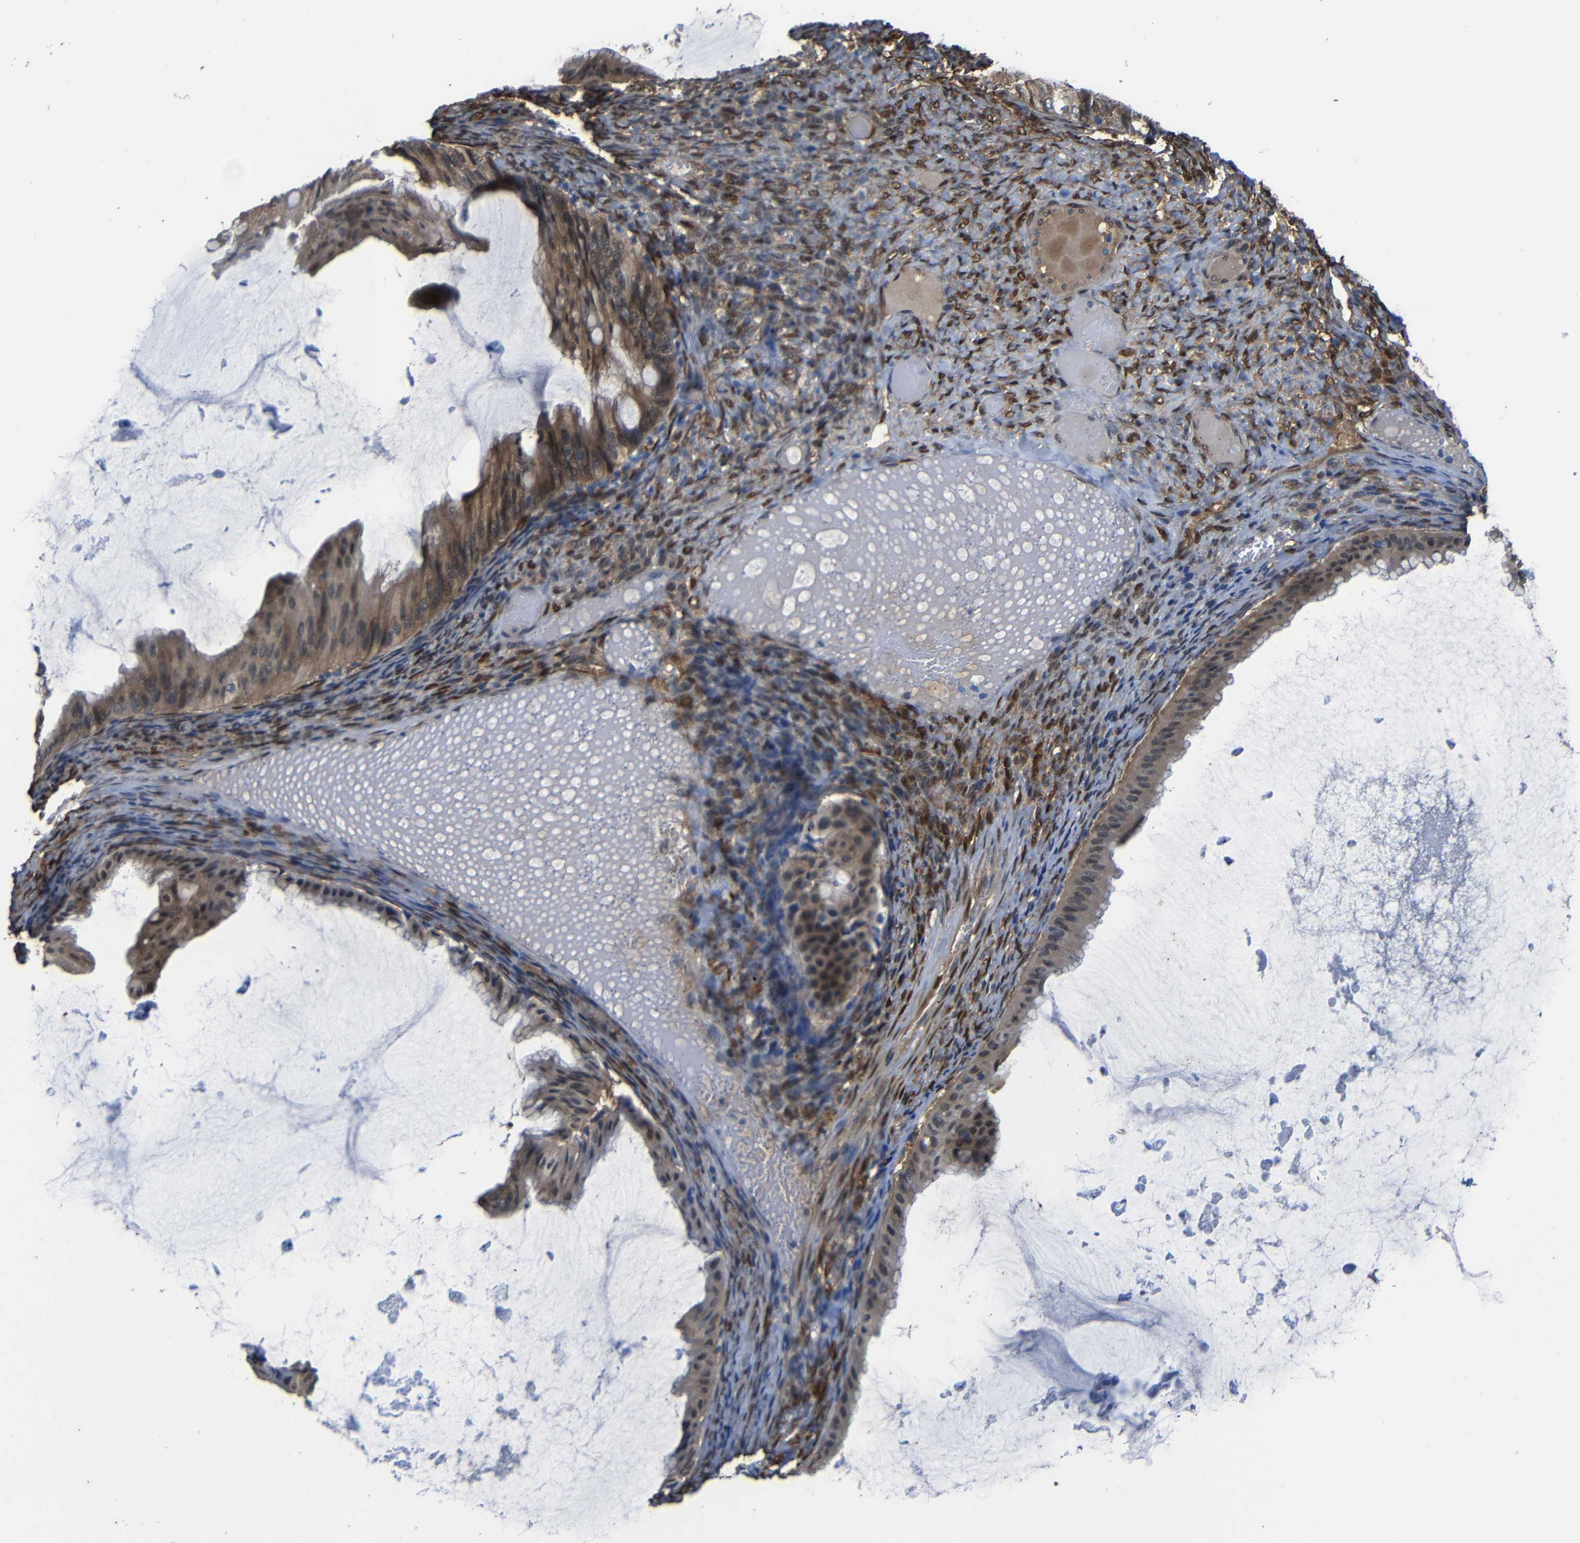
{"staining": {"intensity": "weak", "quantity": ">75%", "location": "cytoplasmic/membranous"}, "tissue": "ovarian cancer", "cell_type": "Tumor cells", "image_type": "cancer", "snomed": [{"axis": "morphology", "description": "Cystadenocarcinoma, mucinous, NOS"}, {"axis": "topography", "description": "Ovary"}], "caption": "Tumor cells display low levels of weak cytoplasmic/membranous positivity in approximately >75% of cells in human ovarian cancer (mucinous cystadenocarcinoma). The staining was performed using DAB (3,3'-diaminobenzidine) to visualize the protein expression in brown, while the nuclei were stained in blue with hematoxylin (Magnification: 20x).", "gene": "YAP1", "patient": {"sex": "female", "age": 61}}